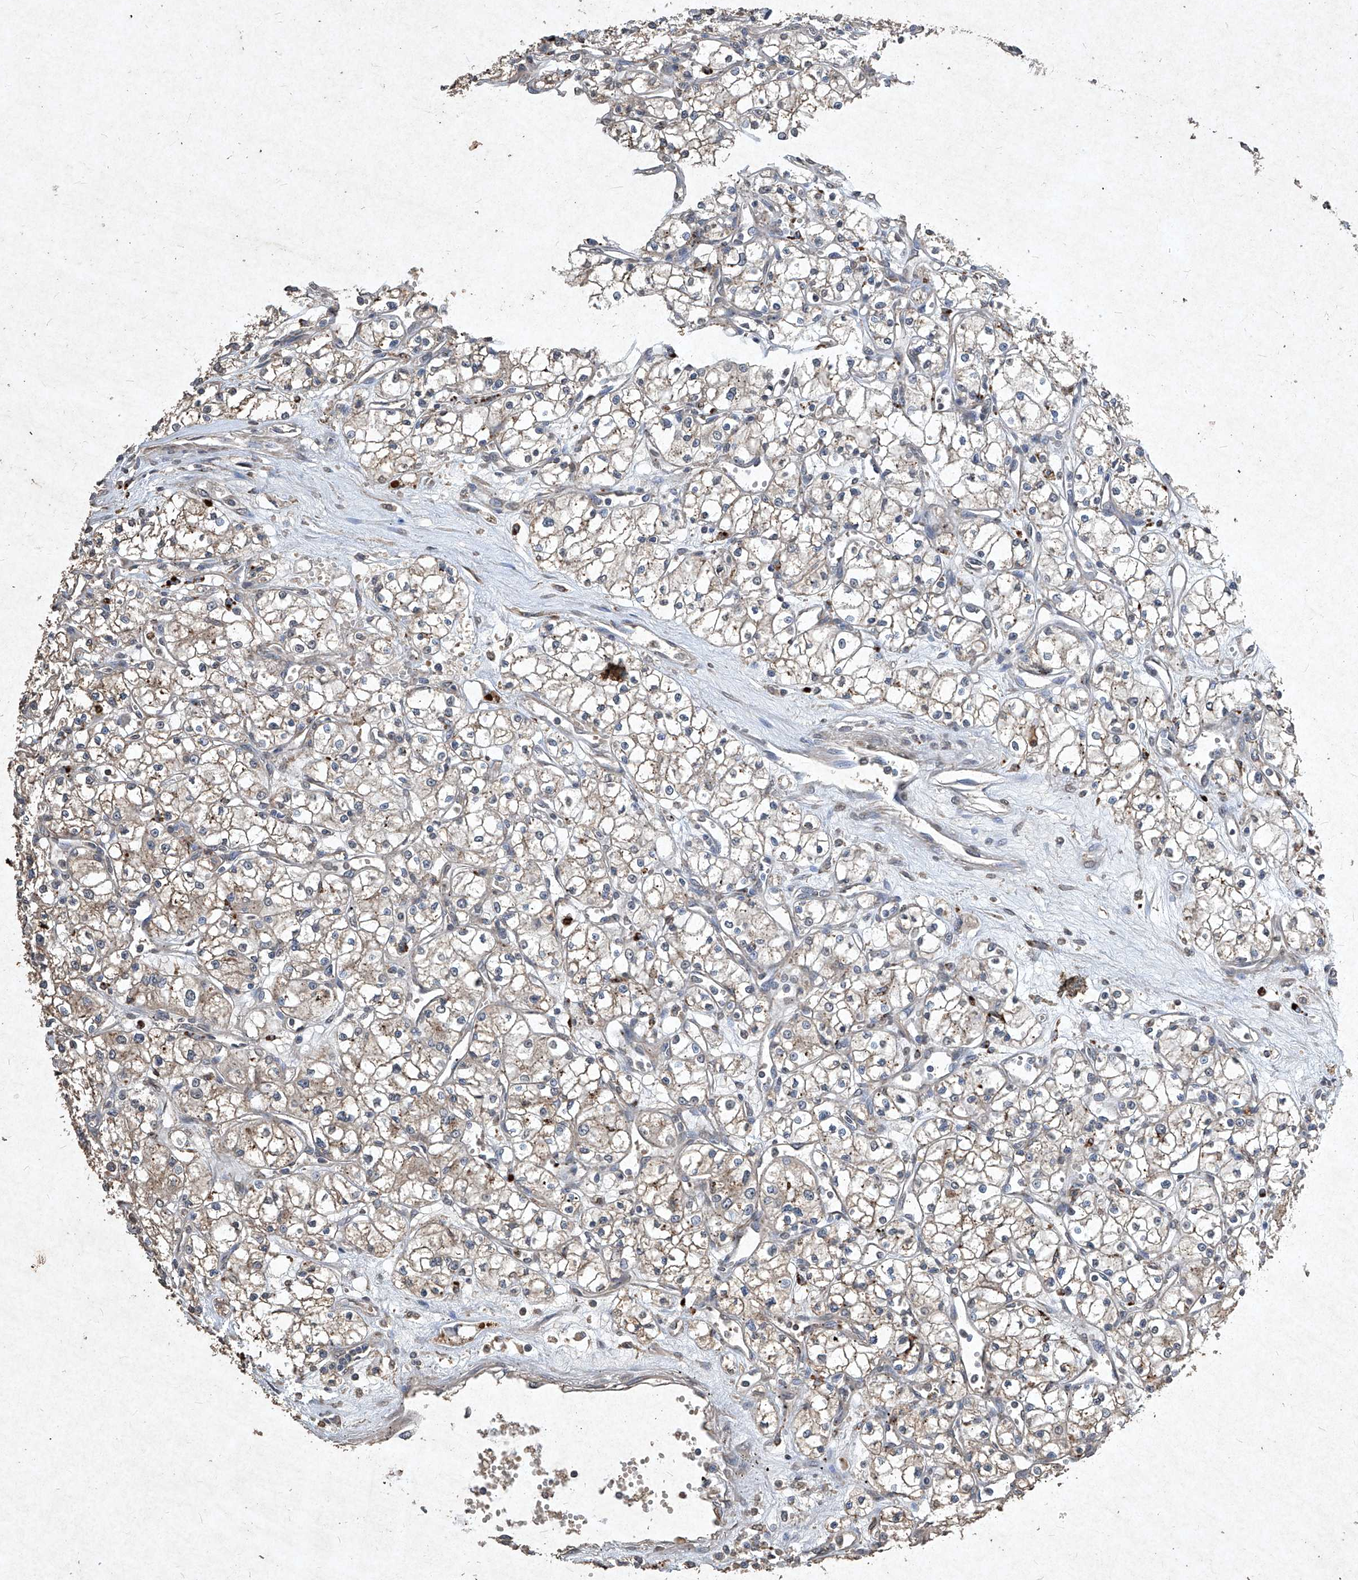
{"staining": {"intensity": "weak", "quantity": "<25%", "location": "cytoplasmic/membranous"}, "tissue": "renal cancer", "cell_type": "Tumor cells", "image_type": "cancer", "snomed": [{"axis": "morphology", "description": "Adenocarcinoma, NOS"}, {"axis": "topography", "description": "Kidney"}], "caption": "Tumor cells are negative for protein expression in human renal adenocarcinoma.", "gene": "MED16", "patient": {"sex": "male", "age": 59}}